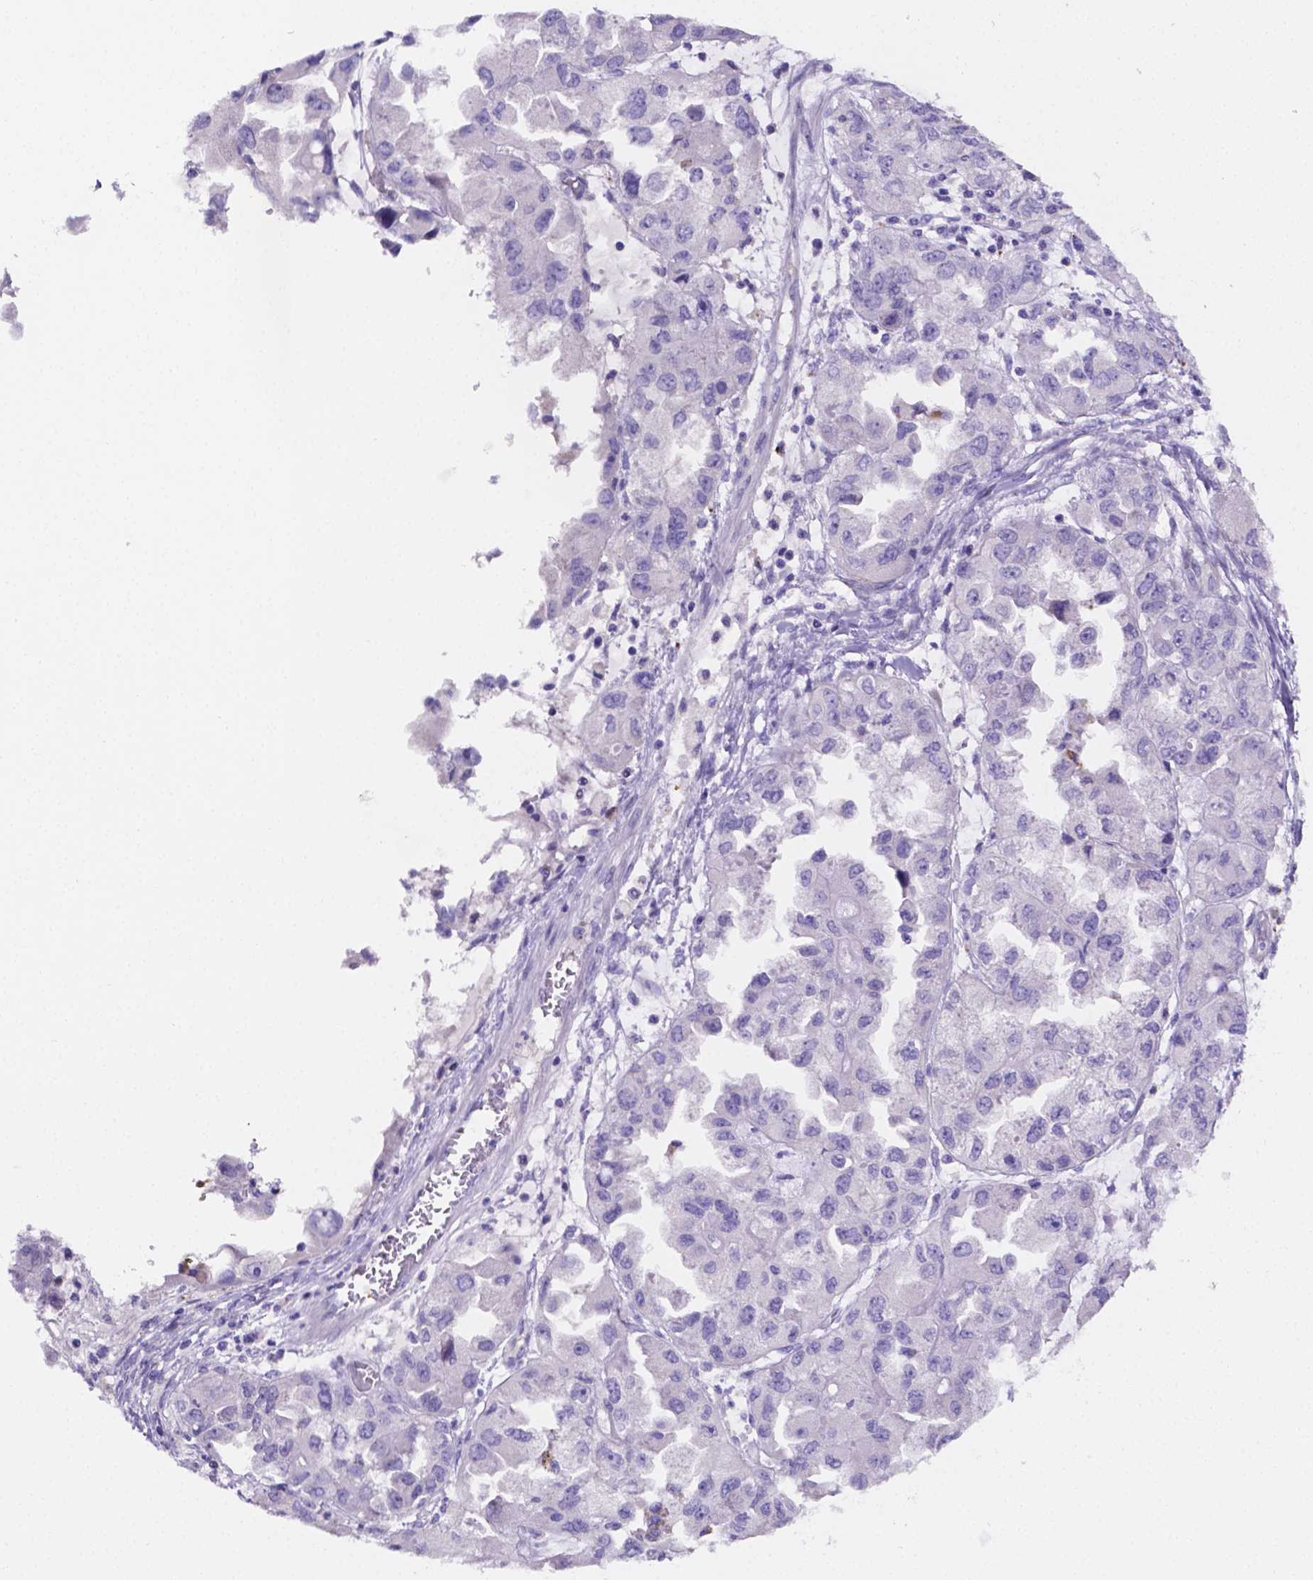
{"staining": {"intensity": "negative", "quantity": "none", "location": "none"}, "tissue": "ovarian cancer", "cell_type": "Tumor cells", "image_type": "cancer", "snomed": [{"axis": "morphology", "description": "Cystadenocarcinoma, serous, NOS"}, {"axis": "topography", "description": "Ovary"}], "caption": "Ovarian serous cystadenocarcinoma was stained to show a protein in brown. There is no significant positivity in tumor cells. (DAB (3,3'-diaminobenzidine) immunohistochemistry (IHC) visualized using brightfield microscopy, high magnification).", "gene": "NRGN", "patient": {"sex": "female", "age": 84}}